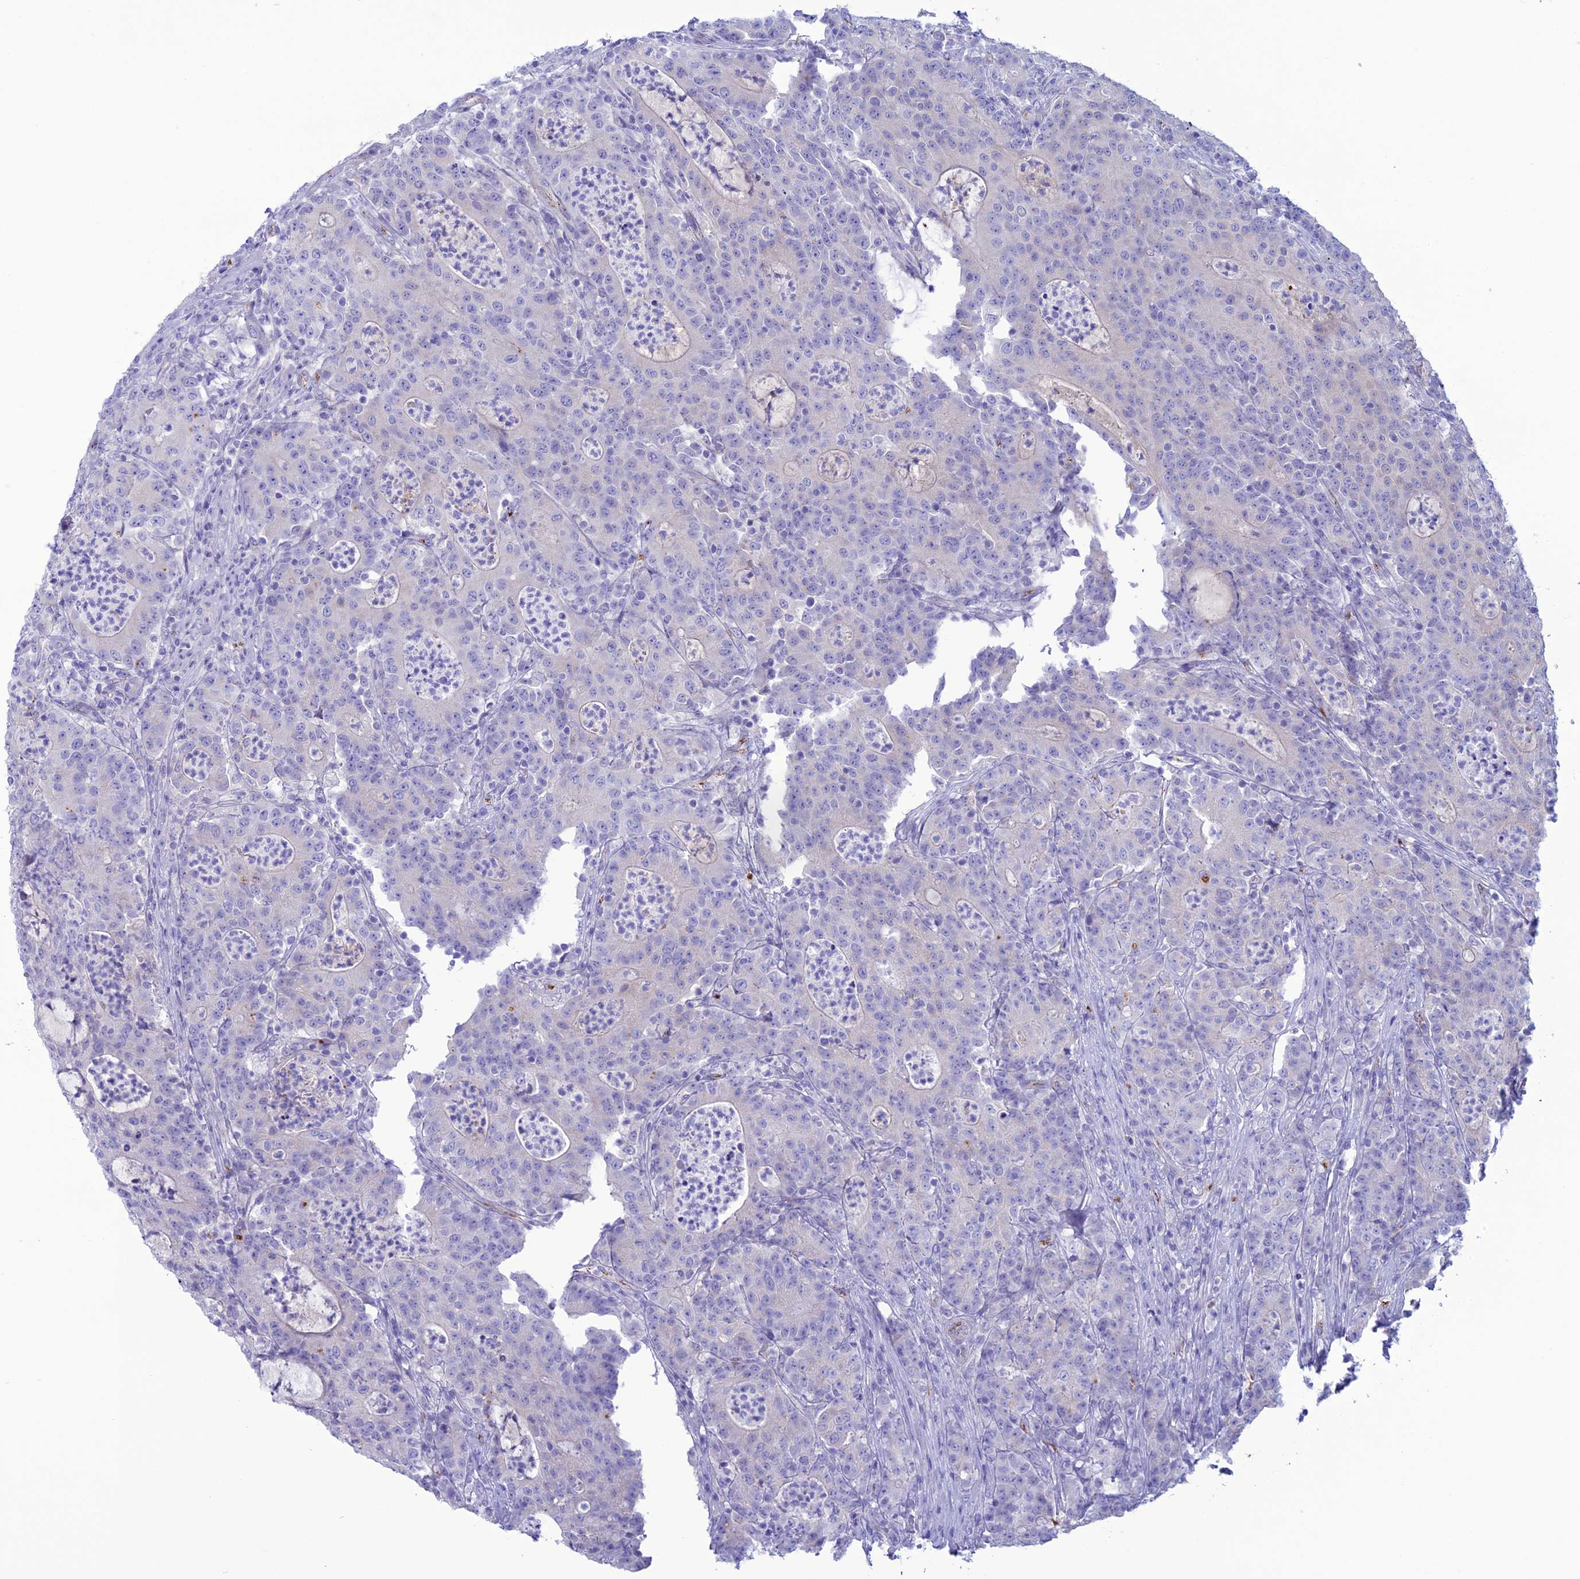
{"staining": {"intensity": "negative", "quantity": "none", "location": "none"}, "tissue": "colorectal cancer", "cell_type": "Tumor cells", "image_type": "cancer", "snomed": [{"axis": "morphology", "description": "Adenocarcinoma, NOS"}, {"axis": "topography", "description": "Colon"}], "caption": "Immunohistochemistry (IHC) histopathology image of neoplastic tissue: colorectal cancer (adenocarcinoma) stained with DAB (3,3'-diaminobenzidine) shows no significant protein positivity in tumor cells. (Brightfield microscopy of DAB immunohistochemistry (IHC) at high magnification).", "gene": "CDC42EP5", "patient": {"sex": "male", "age": 83}}